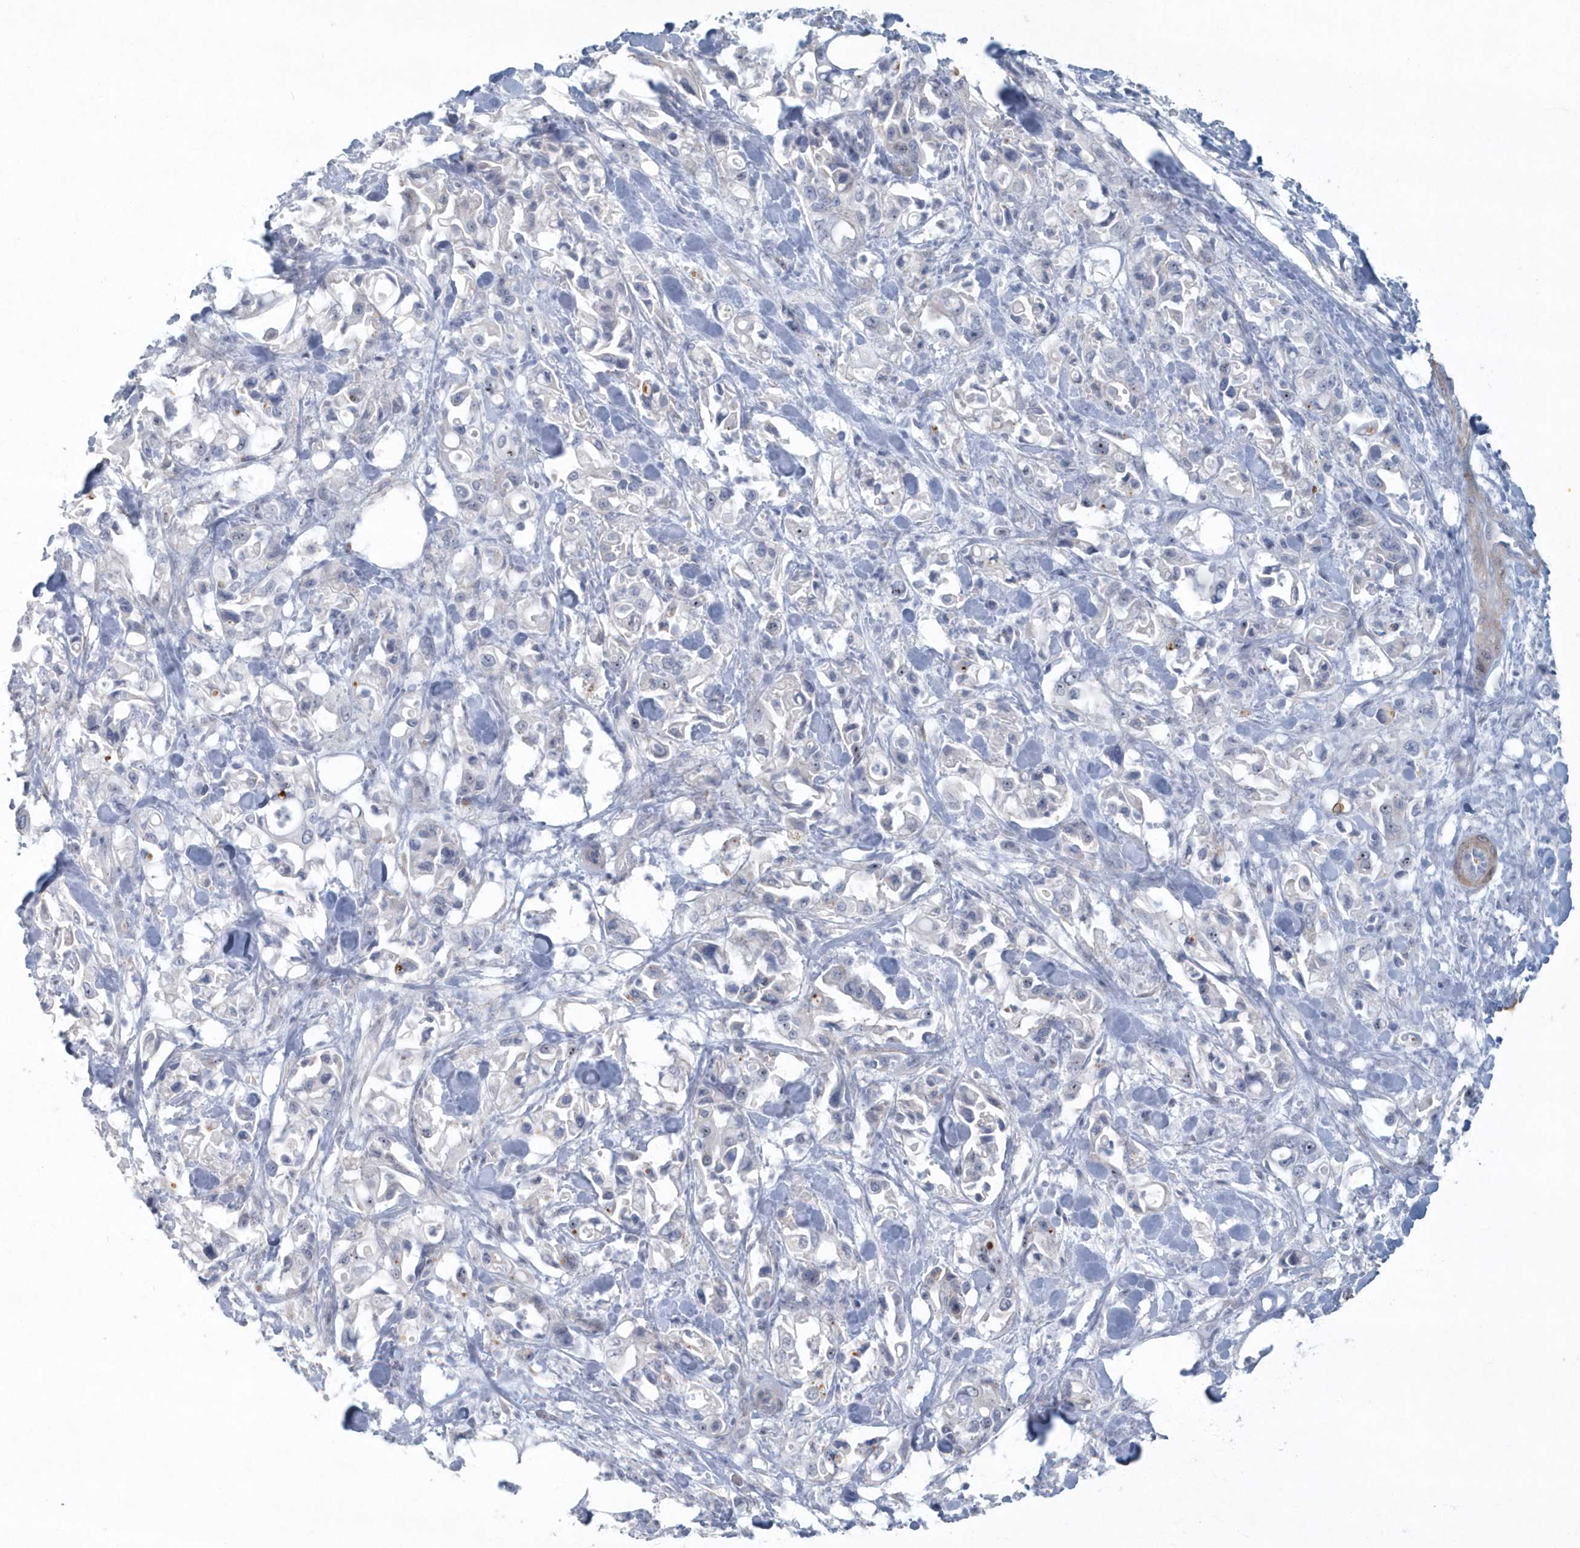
{"staining": {"intensity": "negative", "quantity": "none", "location": "none"}, "tissue": "pancreatic cancer", "cell_type": "Tumor cells", "image_type": "cancer", "snomed": [{"axis": "morphology", "description": "Adenocarcinoma, NOS"}, {"axis": "topography", "description": "Pancreas"}], "caption": "Immunohistochemistry (IHC) histopathology image of human adenocarcinoma (pancreatic) stained for a protein (brown), which exhibits no staining in tumor cells.", "gene": "MYOT", "patient": {"sex": "male", "age": 70}}